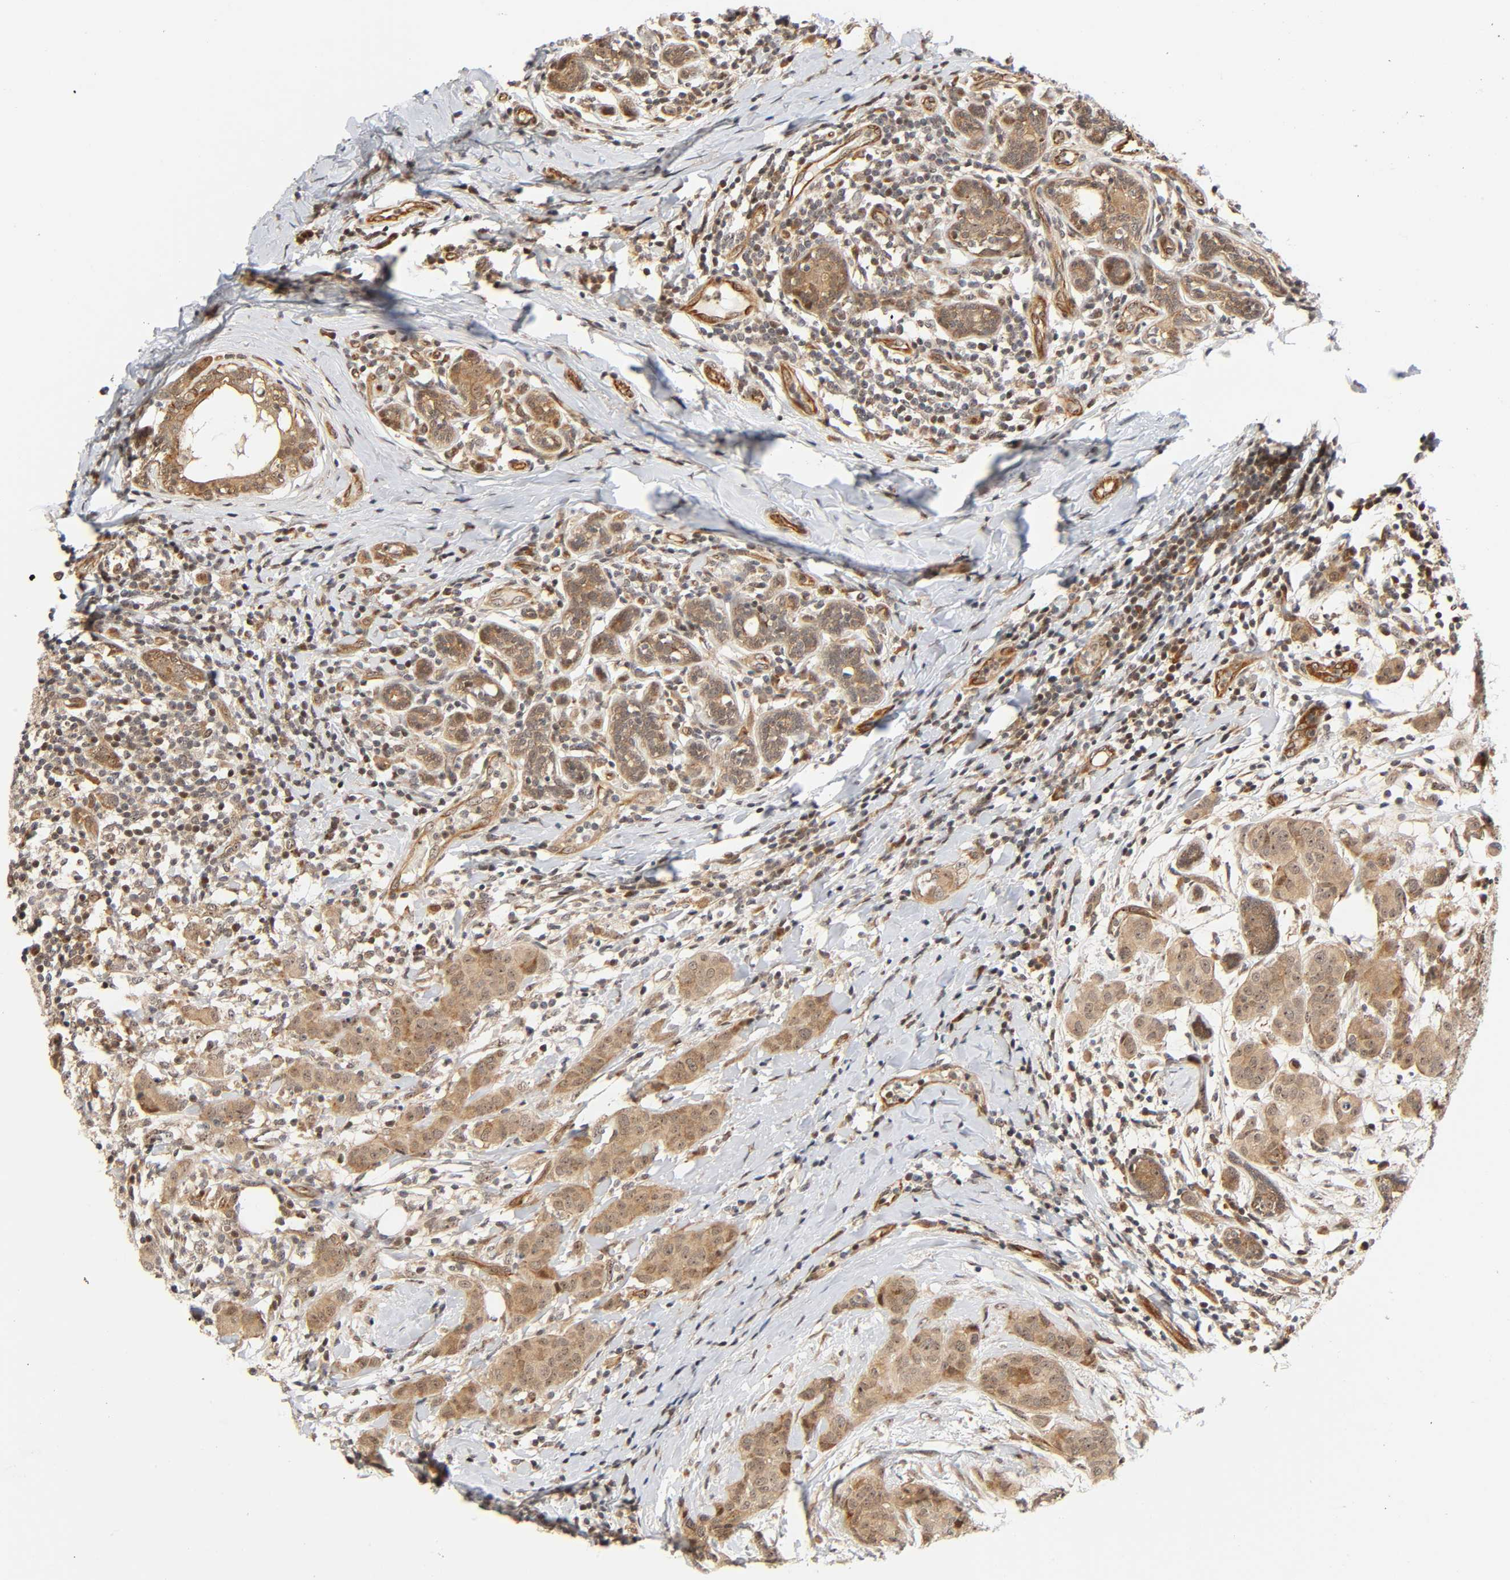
{"staining": {"intensity": "weak", "quantity": ">75%", "location": "cytoplasmic/membranous"}, "tissue": "breast cancer", "cell_type": "Tumor cells", "image_type": "cancer", "snomed": [{"axis": "morphology", "description": "Duct carcinoma"}, {"axis": "topography", "description": "Breast"}], "caption": "Immunohistochemical staining of human breast cancer reveals low levels of weak cytoplasmic/membranous protein expression in approximately >75% of tumor cells. (DAB (3,3'-diaminobenzidine) IHC with brightfield microscopy, high magnification).", "gene": "IQCJ-SCHIP1", "patient": {"sex": "female", "age": 40}}